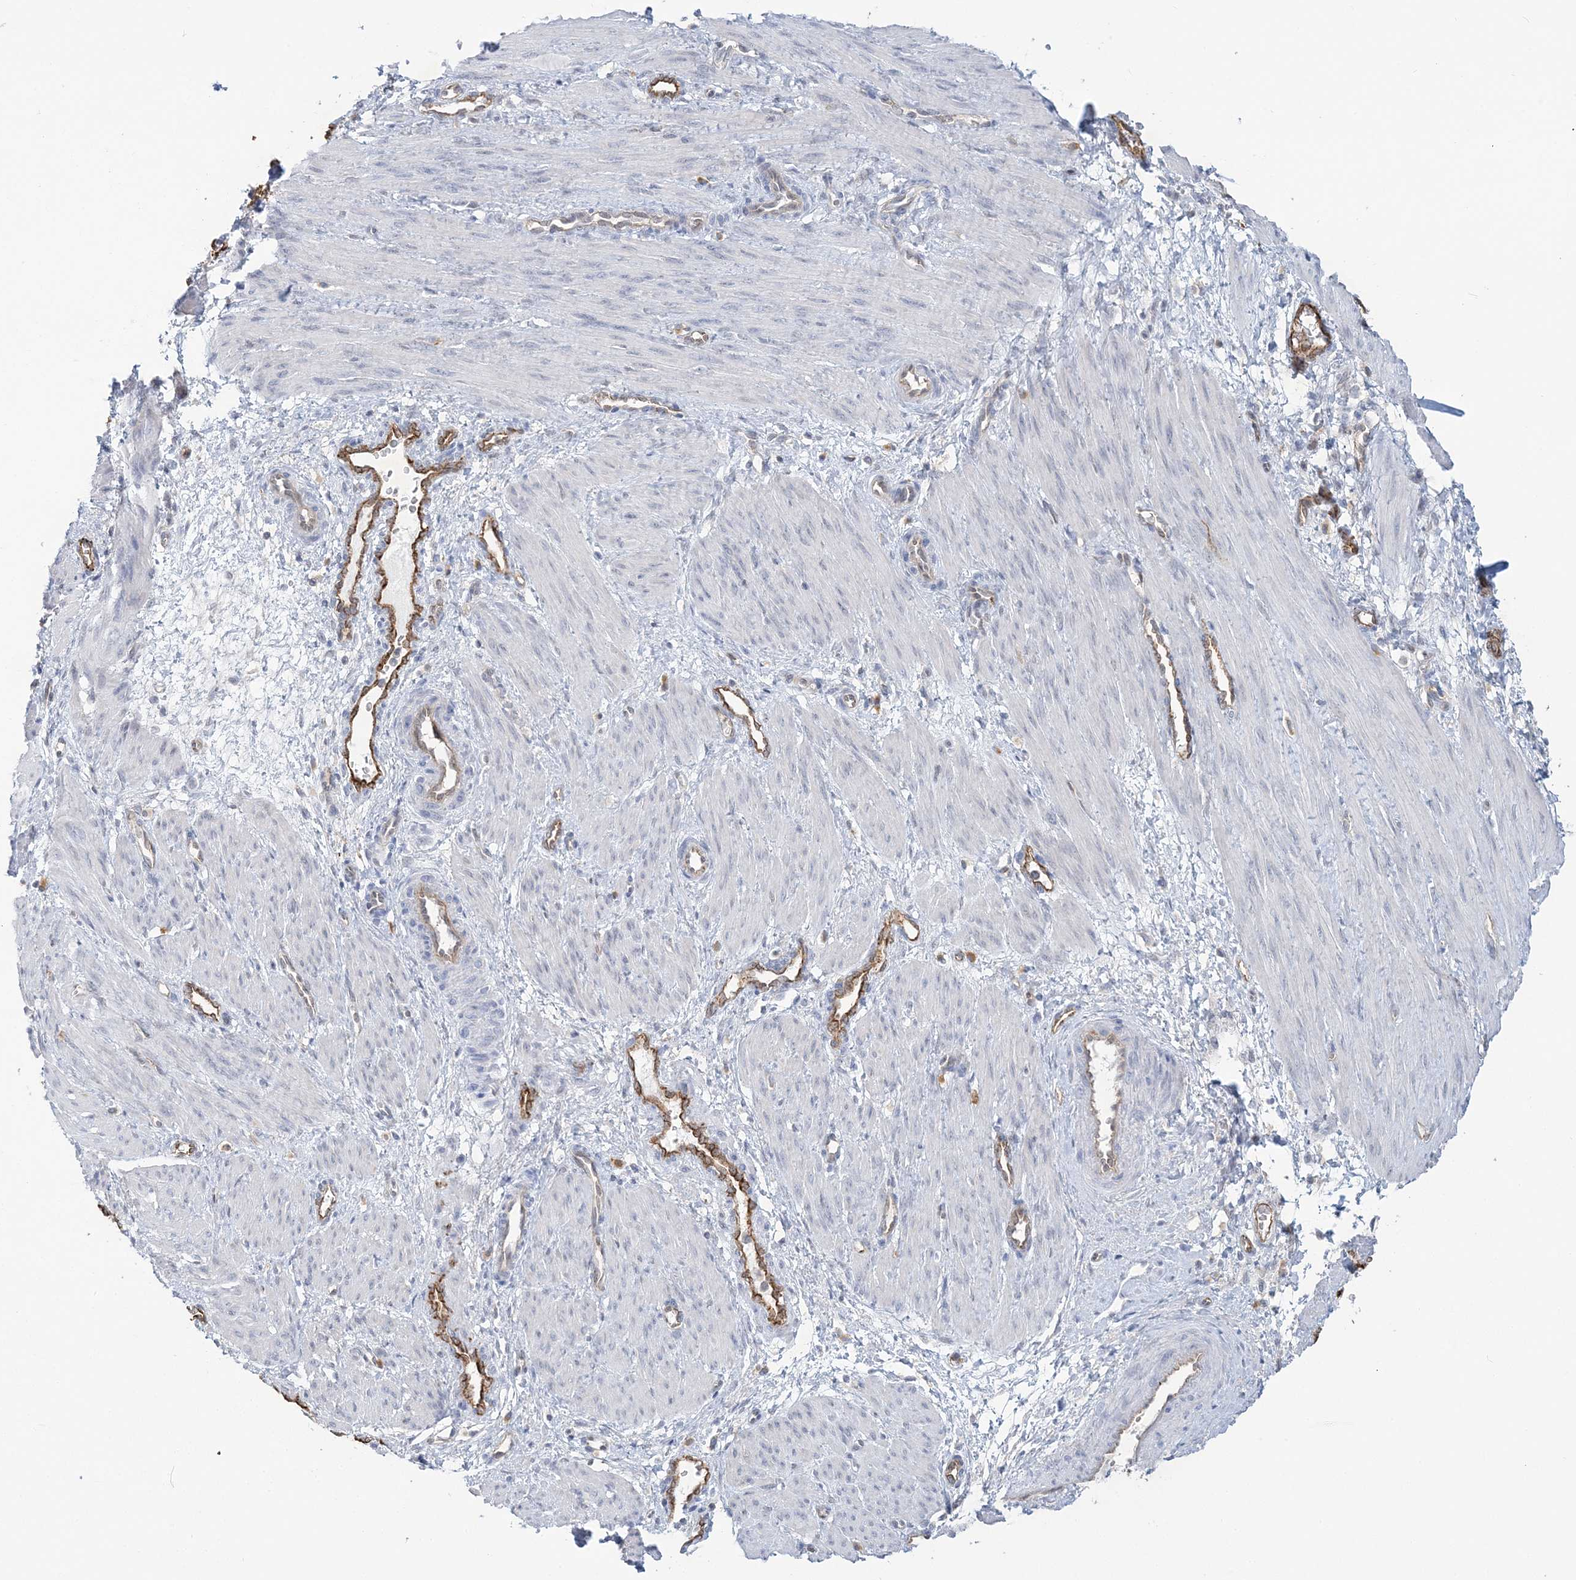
{"staining": {"intensity": "negative", "quantity": "none", "location": "none"}, "tissue": "smooth muscle", "cell_type": "Smooth muscle cells", "image_type": "normal", "snomed": [{"axis": "morphology", "description": "Normal tissue, NOS"}, {"axis": "topography", "description": "Endometrium"}], "caption": "Unremarkable smooth muscle was stained to show a protein in brown. There is no significant staining in smooth muscle cells.", "gene": "INPP1", "patient": {"sex": "female", "age": 33}}